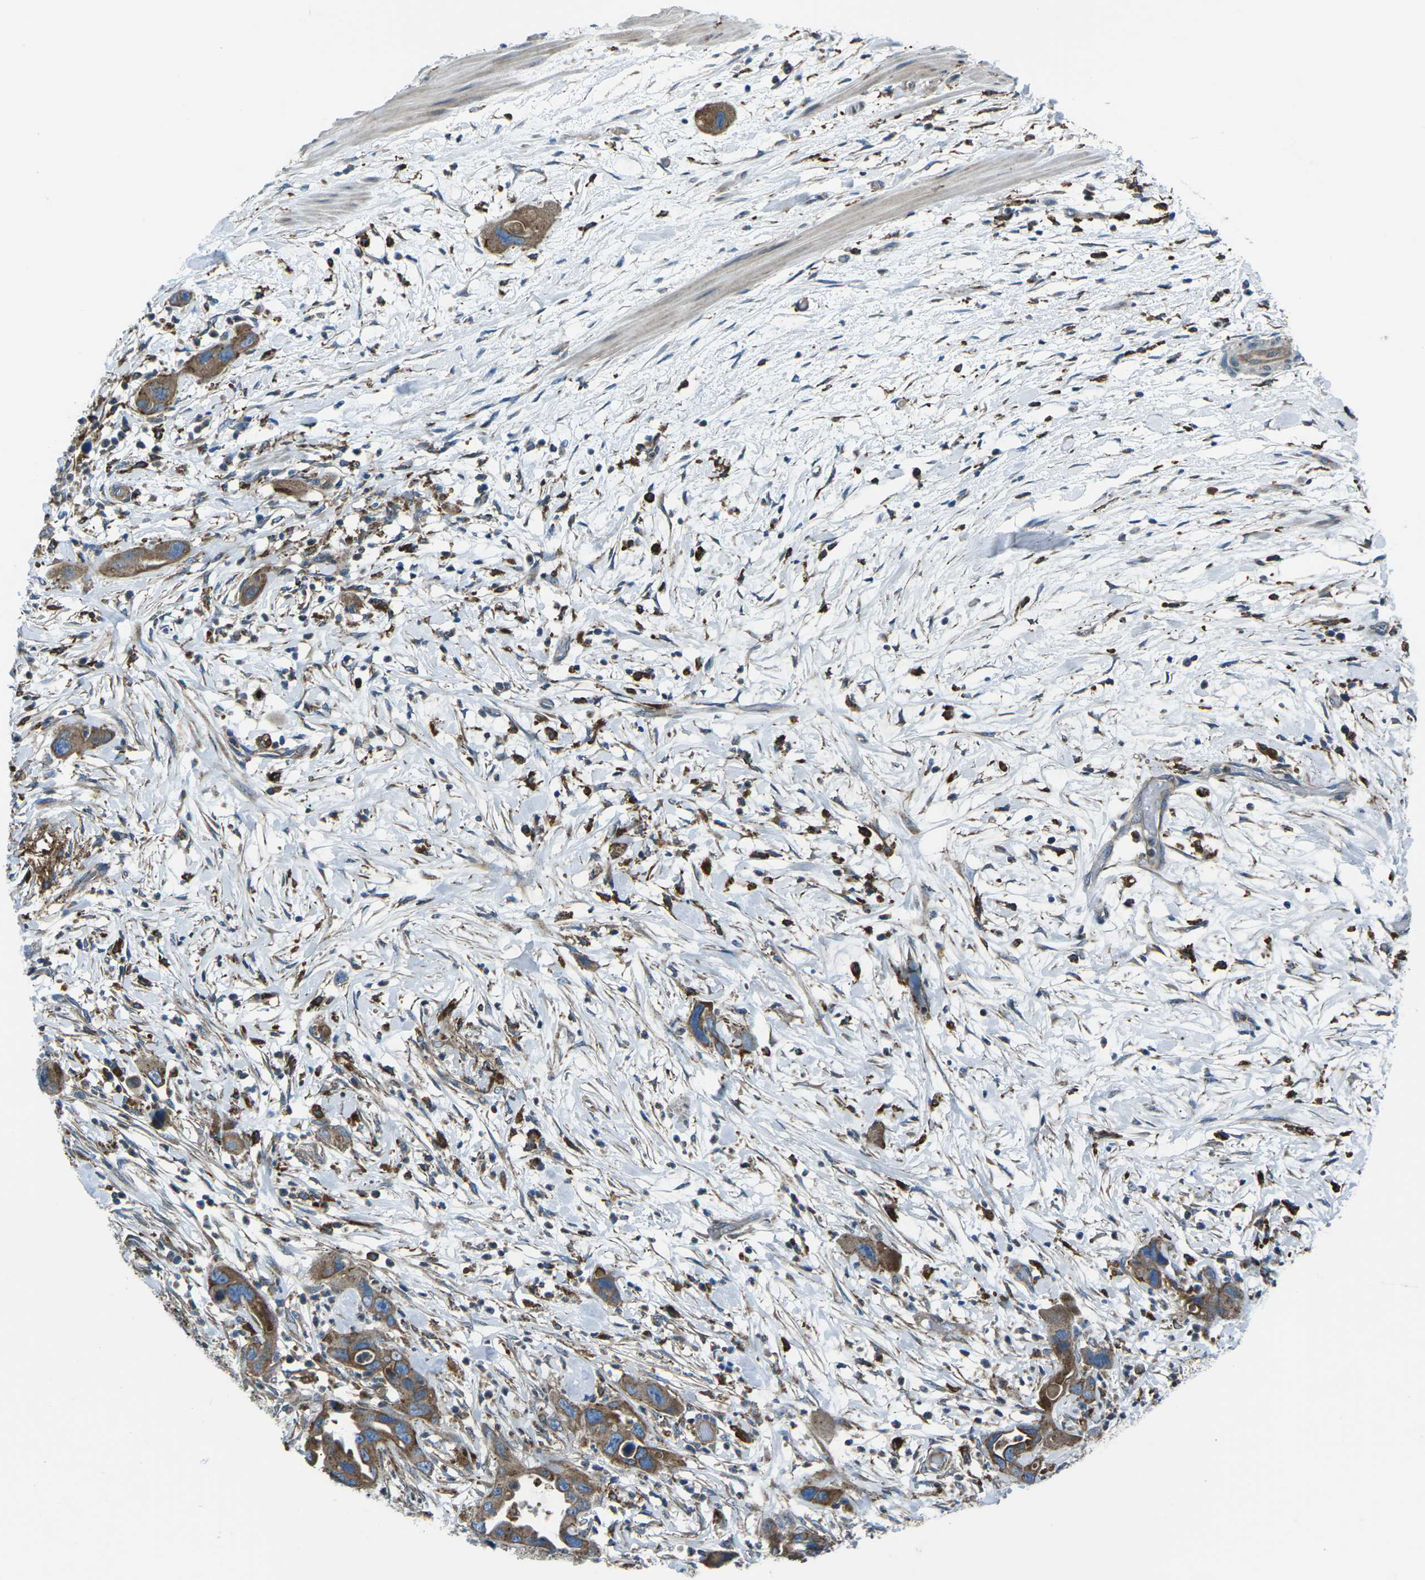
{"staining": {"intensity": "moderate", "quantity": ">75%", "location": "cytoplasmic/membranous"}, "tissue": "pancreatic cancer", "cell_type": "Tumor cells", "image_type": "cancer", "snomed": [{"axis": "morphology", "description": "Adenocarcinoma, NOS"}, {"axis": "topography", "description": "Pancreas"}], "caption": "Pancreatic adenocarcinoma tissue demonstrates moderate cytoplasmic/membranous positivity in approximately >75% of tumor cells", "gene": "CDK17", "patient": {"sex": "female", "age": 71}}